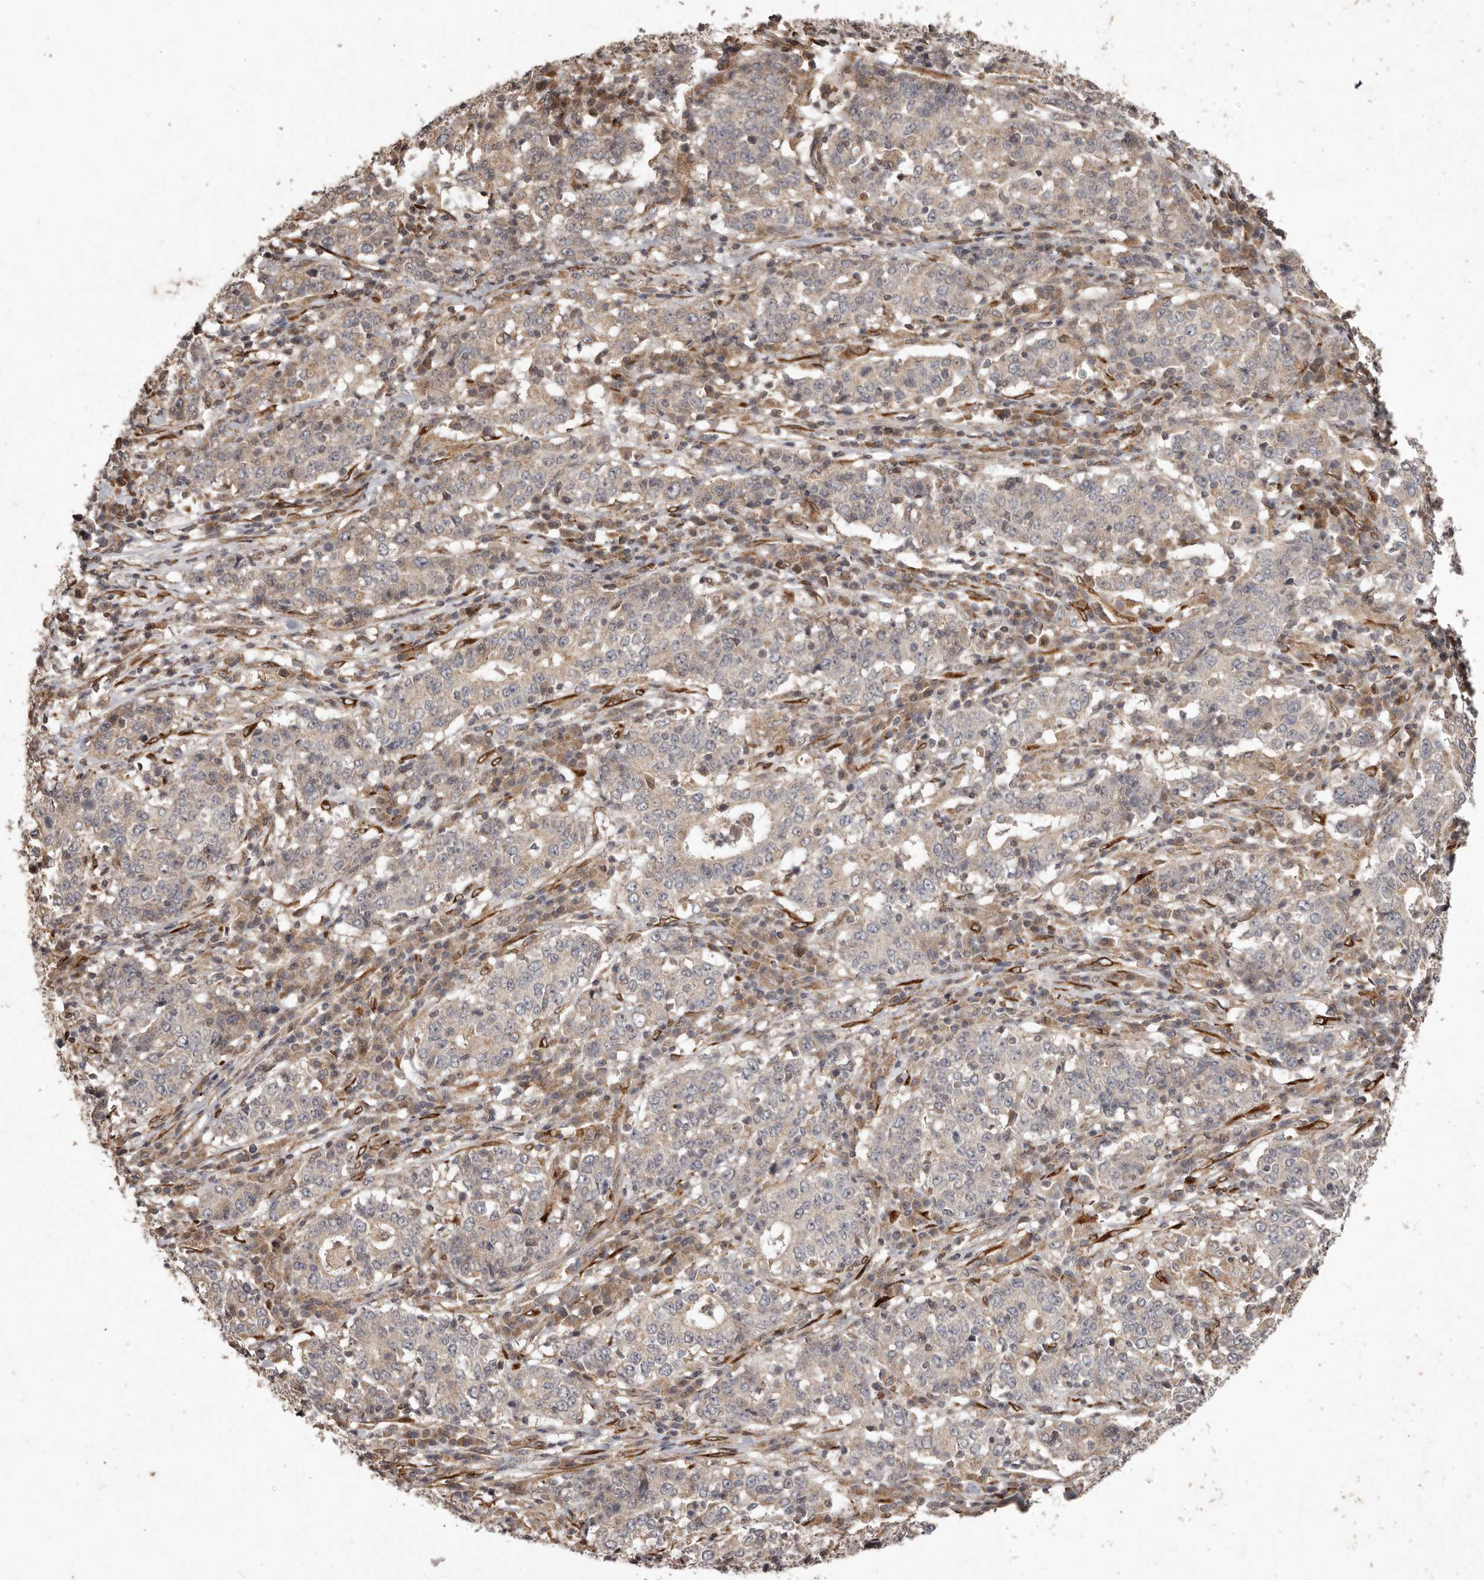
{"staining": {"intensity": "weak", "quantity": ">75%", "location": "cytoplasmic/membranous"}, "tissue": "stomach cancer", "cell_type": "Tumor cells", "image_type": "cancer", "snomed": [{"axis": "morphology", "description": "Adenocarcinoma, NOS"}, {"axis": "topography", "description": "Stomach"}], "caption": "Weak cytoplasmic/membranous protein expression is appreciated in about >75% of tumor cells in stomach cancer.", "gene": "PLOD2", "patient": {"sex": "male", "age": 59}}